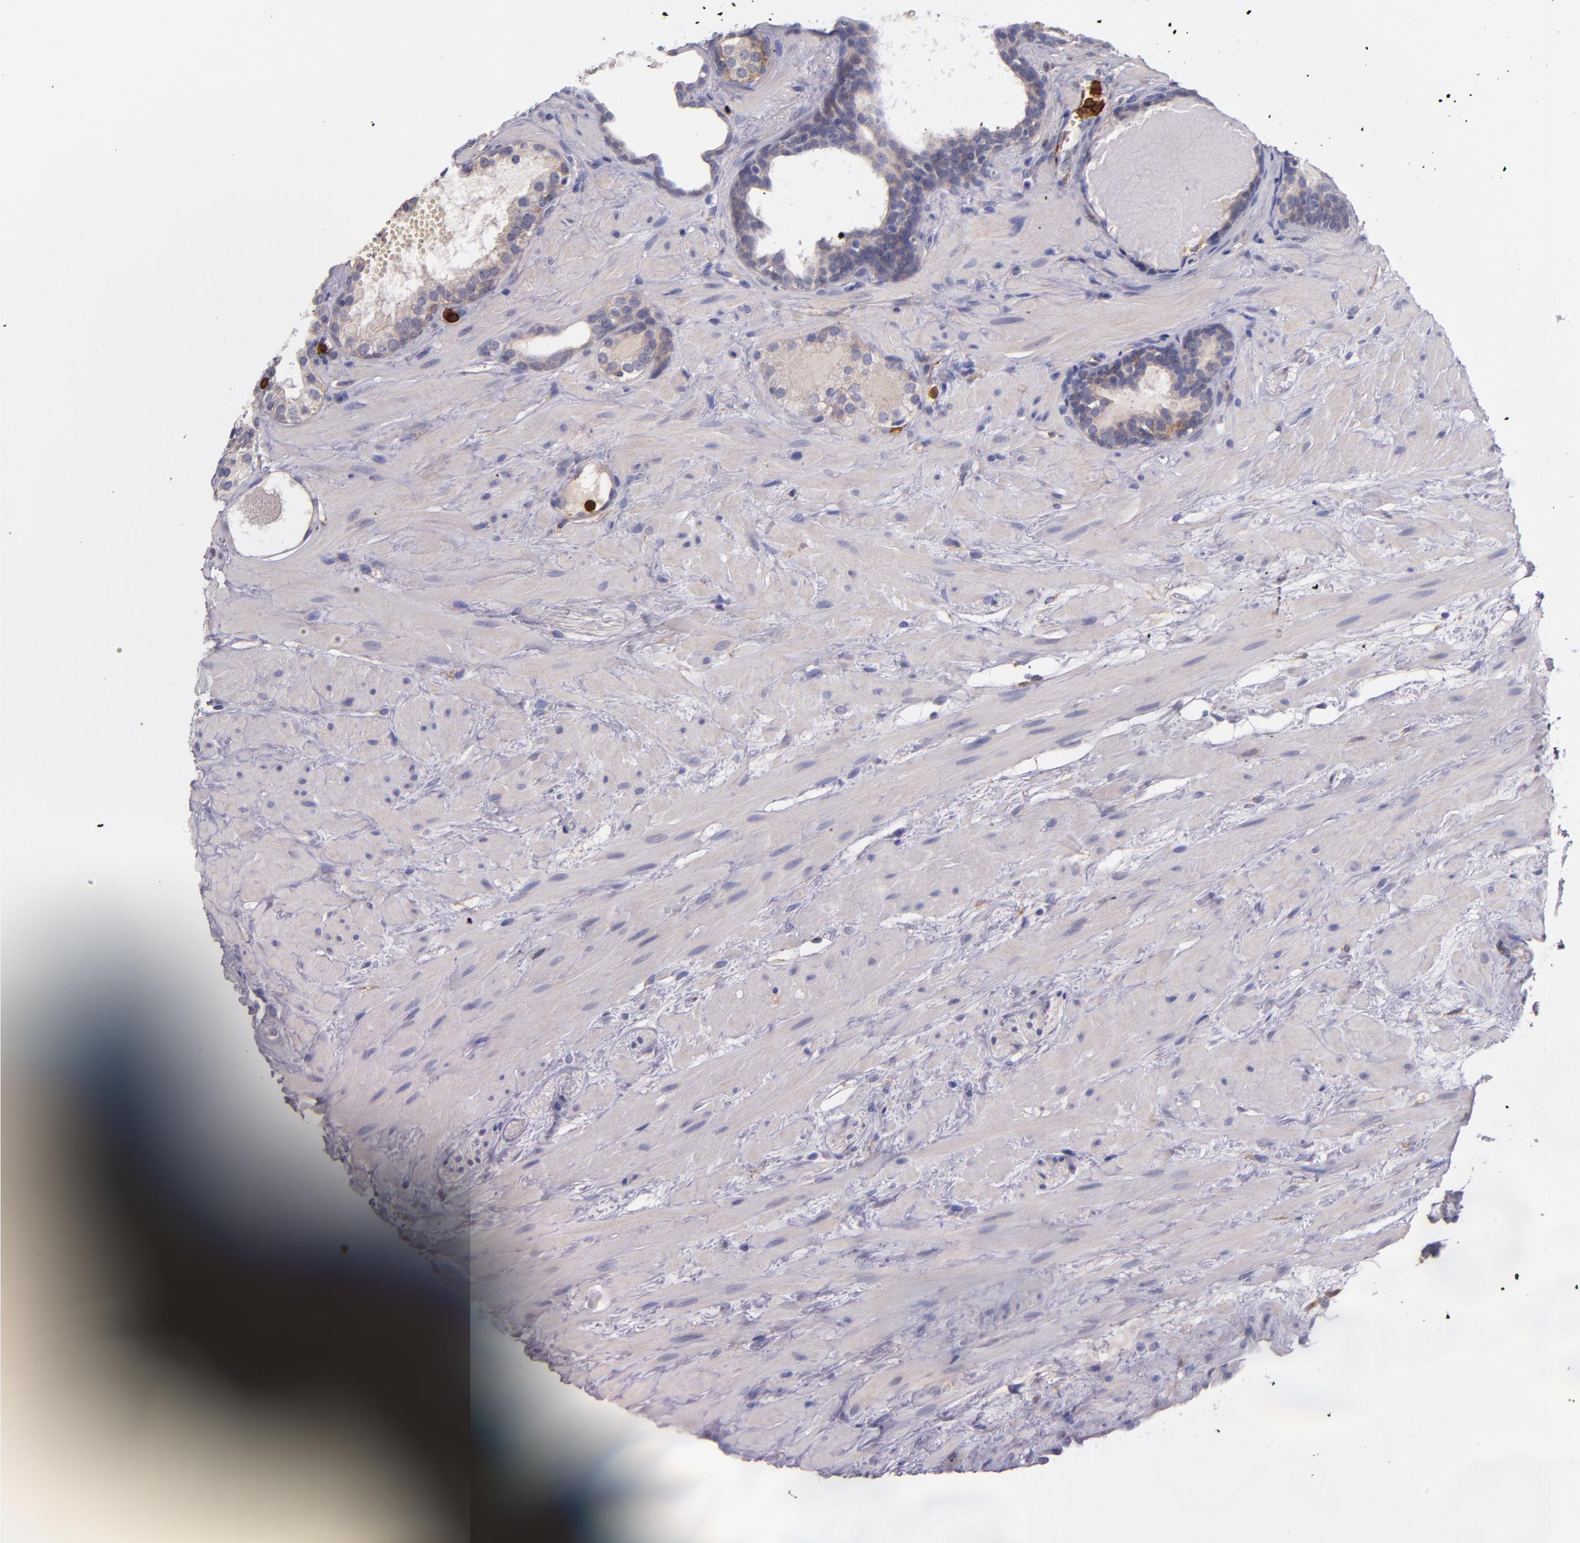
{"staining": {"intensity": "moderate", "quantity": "<25%", "location": "cytoplasmic/membranous"}, "tissue": "prostate cancer", "cell_type": "Tumor cells", "image_type": "cancer", "snomed": [{"axis": "morphology", "description": "Adenocarcinoma, Low grade"}, {"axis": "topography", "description": "Prostate"}], "caption": "The histopathology image displays staining of prostate low-grade adenocarcinoma, revealing moderate cytoplasmic/membranous protein positivity (brown color) within tumor cells.", "gene": "C5AR1", "patient": {"sex": "male", "age": 57}}